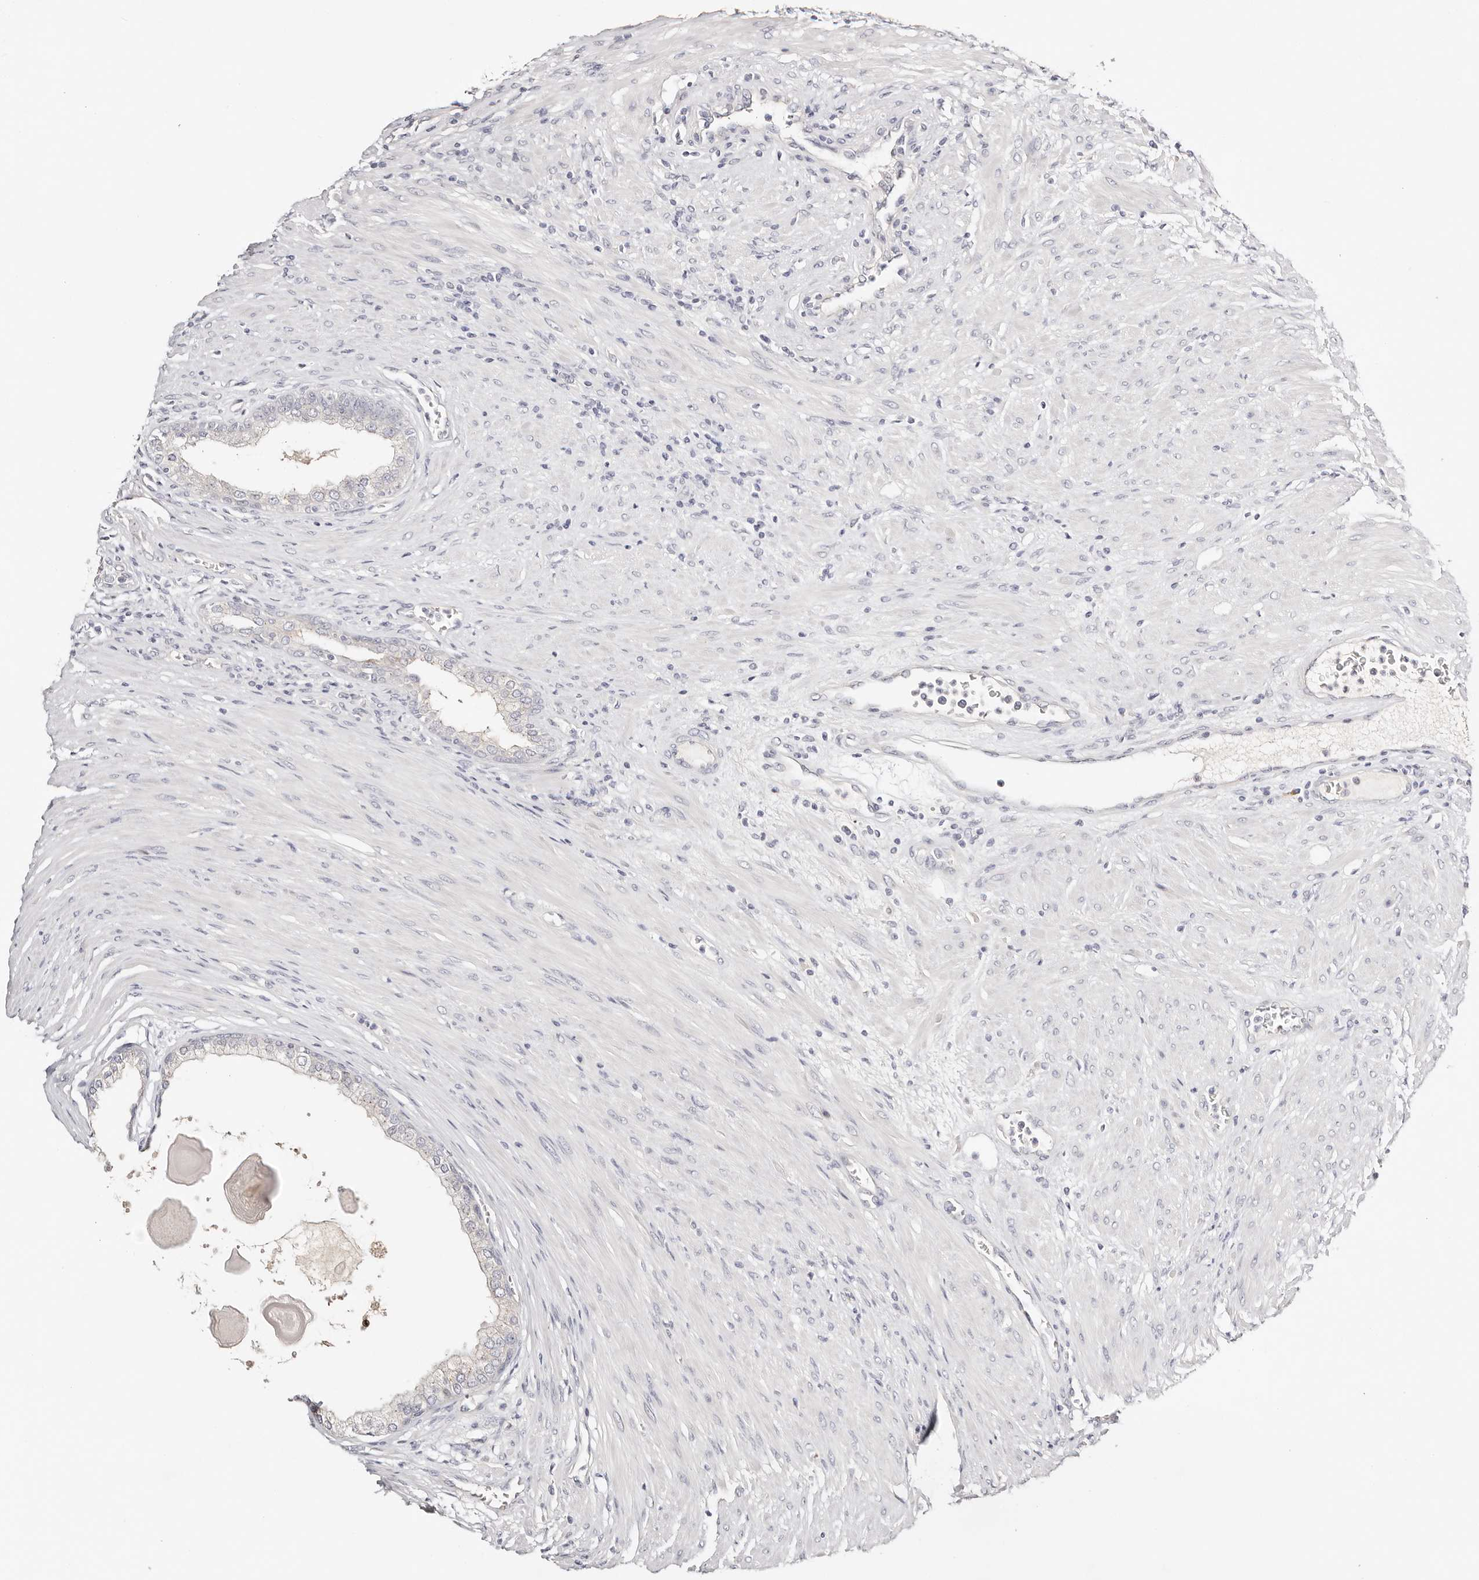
{"staining": {"intensity": "negative", "quantity": "none", "location": "none"}, "tissue": "prostate cancer", "cell_type": "Tumor cells", "image_type": "cancer", "snomed": [{"axis": "morphology", "description": "Normal tissue, NOS"}, {"axis": "morphology", "description": "Adenocarcinoma, Low grade"}, {"axis": "topography", "description": "Prostate"}, {"axis": "topography", "description": "Peripheral nerve tissue"}], "caption": "Photomicrograph shows no significant protein staining in tumor cells of low-grade adenocarcinoma (prostate).", "gene": "DNASE1", "patient": {"sex": "male", "age": 71}}